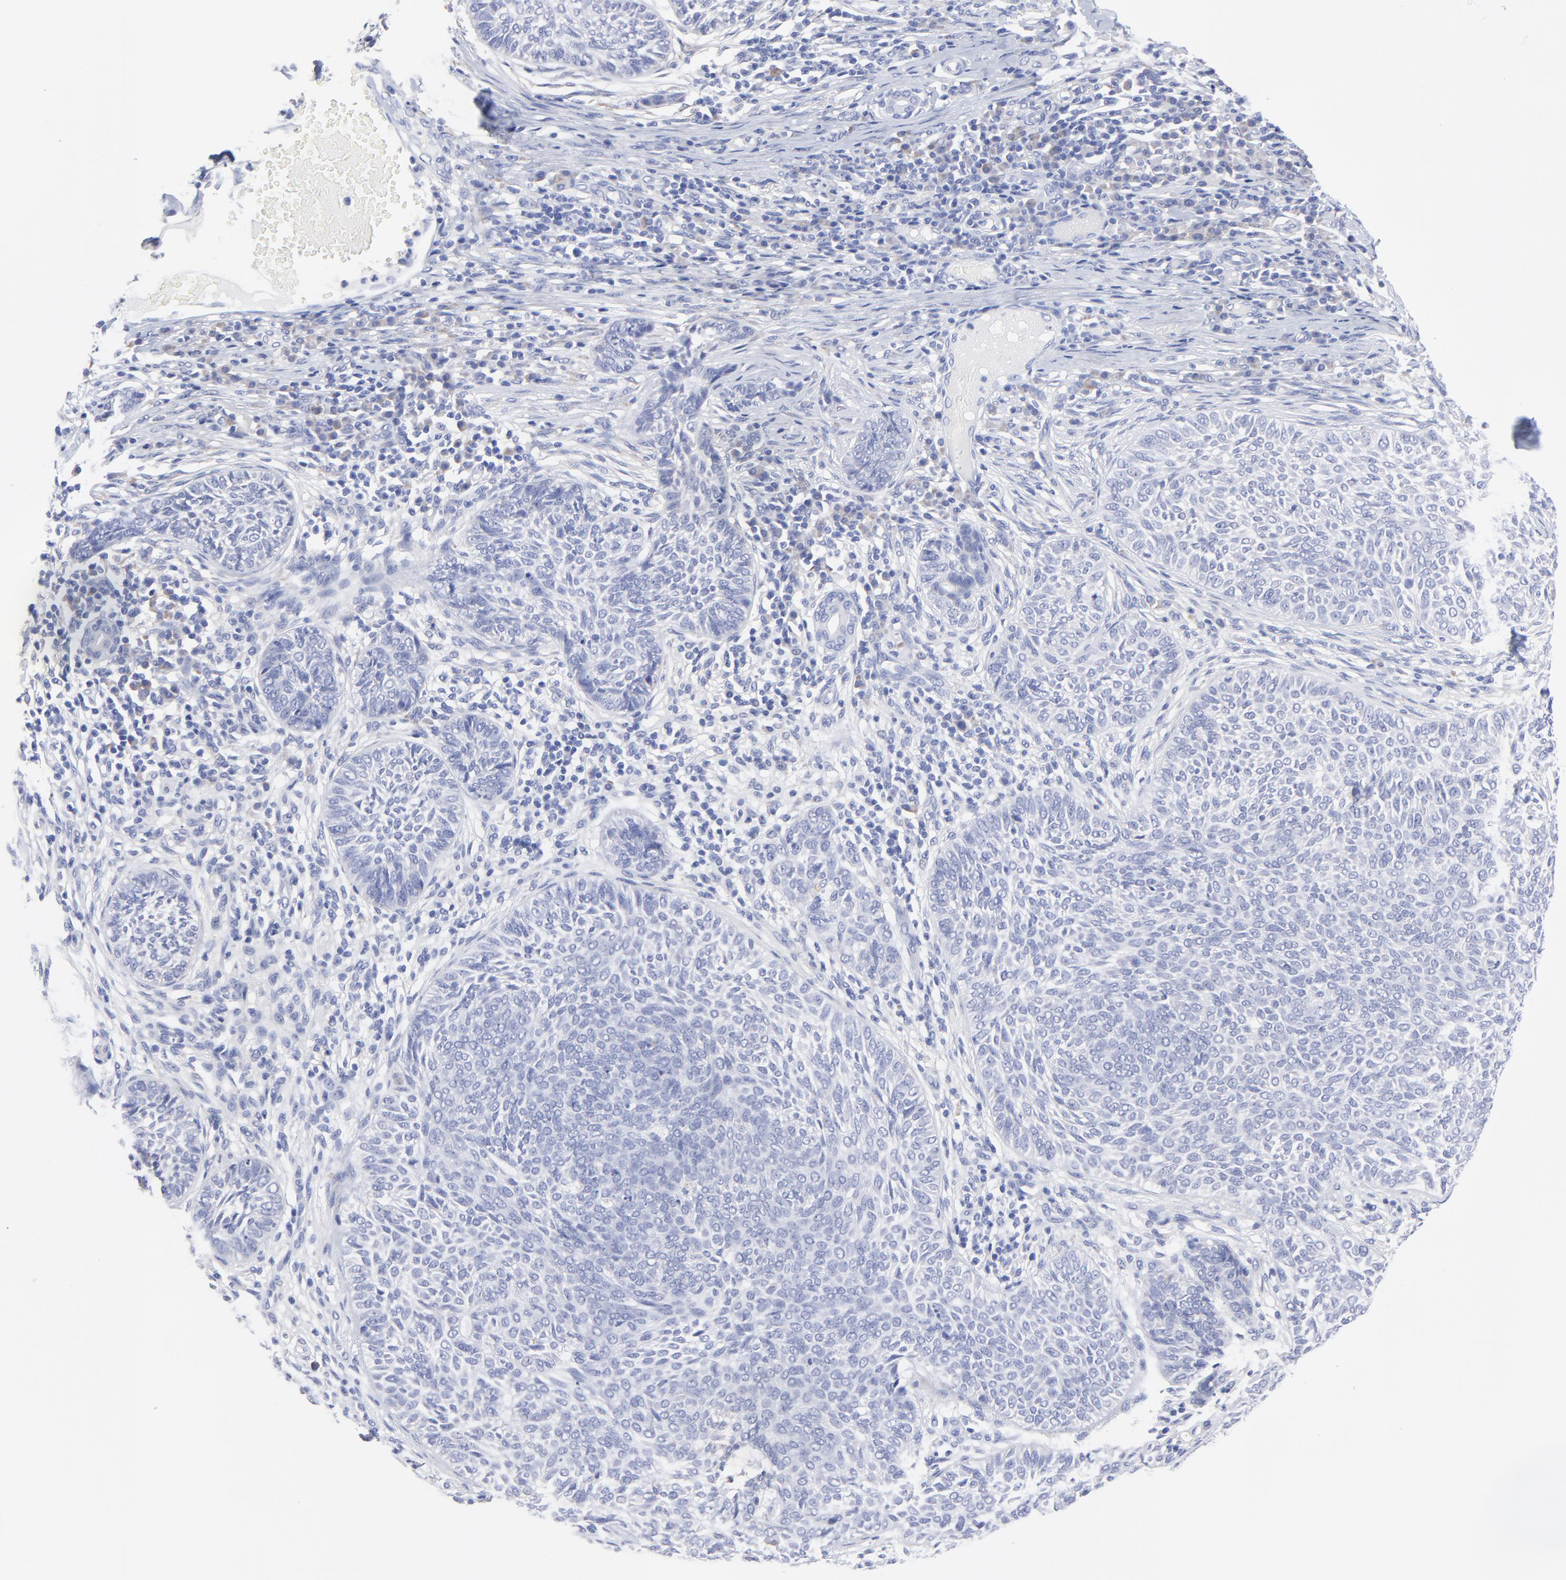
{"staining": {"intensity": "negative", "quantity": "none", "location": "none"}, "tissue": "skin cancer", "cell_type": "Tumor cells", "image_type": "cancer", "snomed": [{"axis": "morphology", "description": "Basal cell carcinoma"}, {"axis": "topography", "description": "Skin"}], "caption": "Immunohistochemistry of human skin cancer displays no staining in tumor cells.", "gene": "DUSP9", "patient": {"sex": "male", "age": 87}}